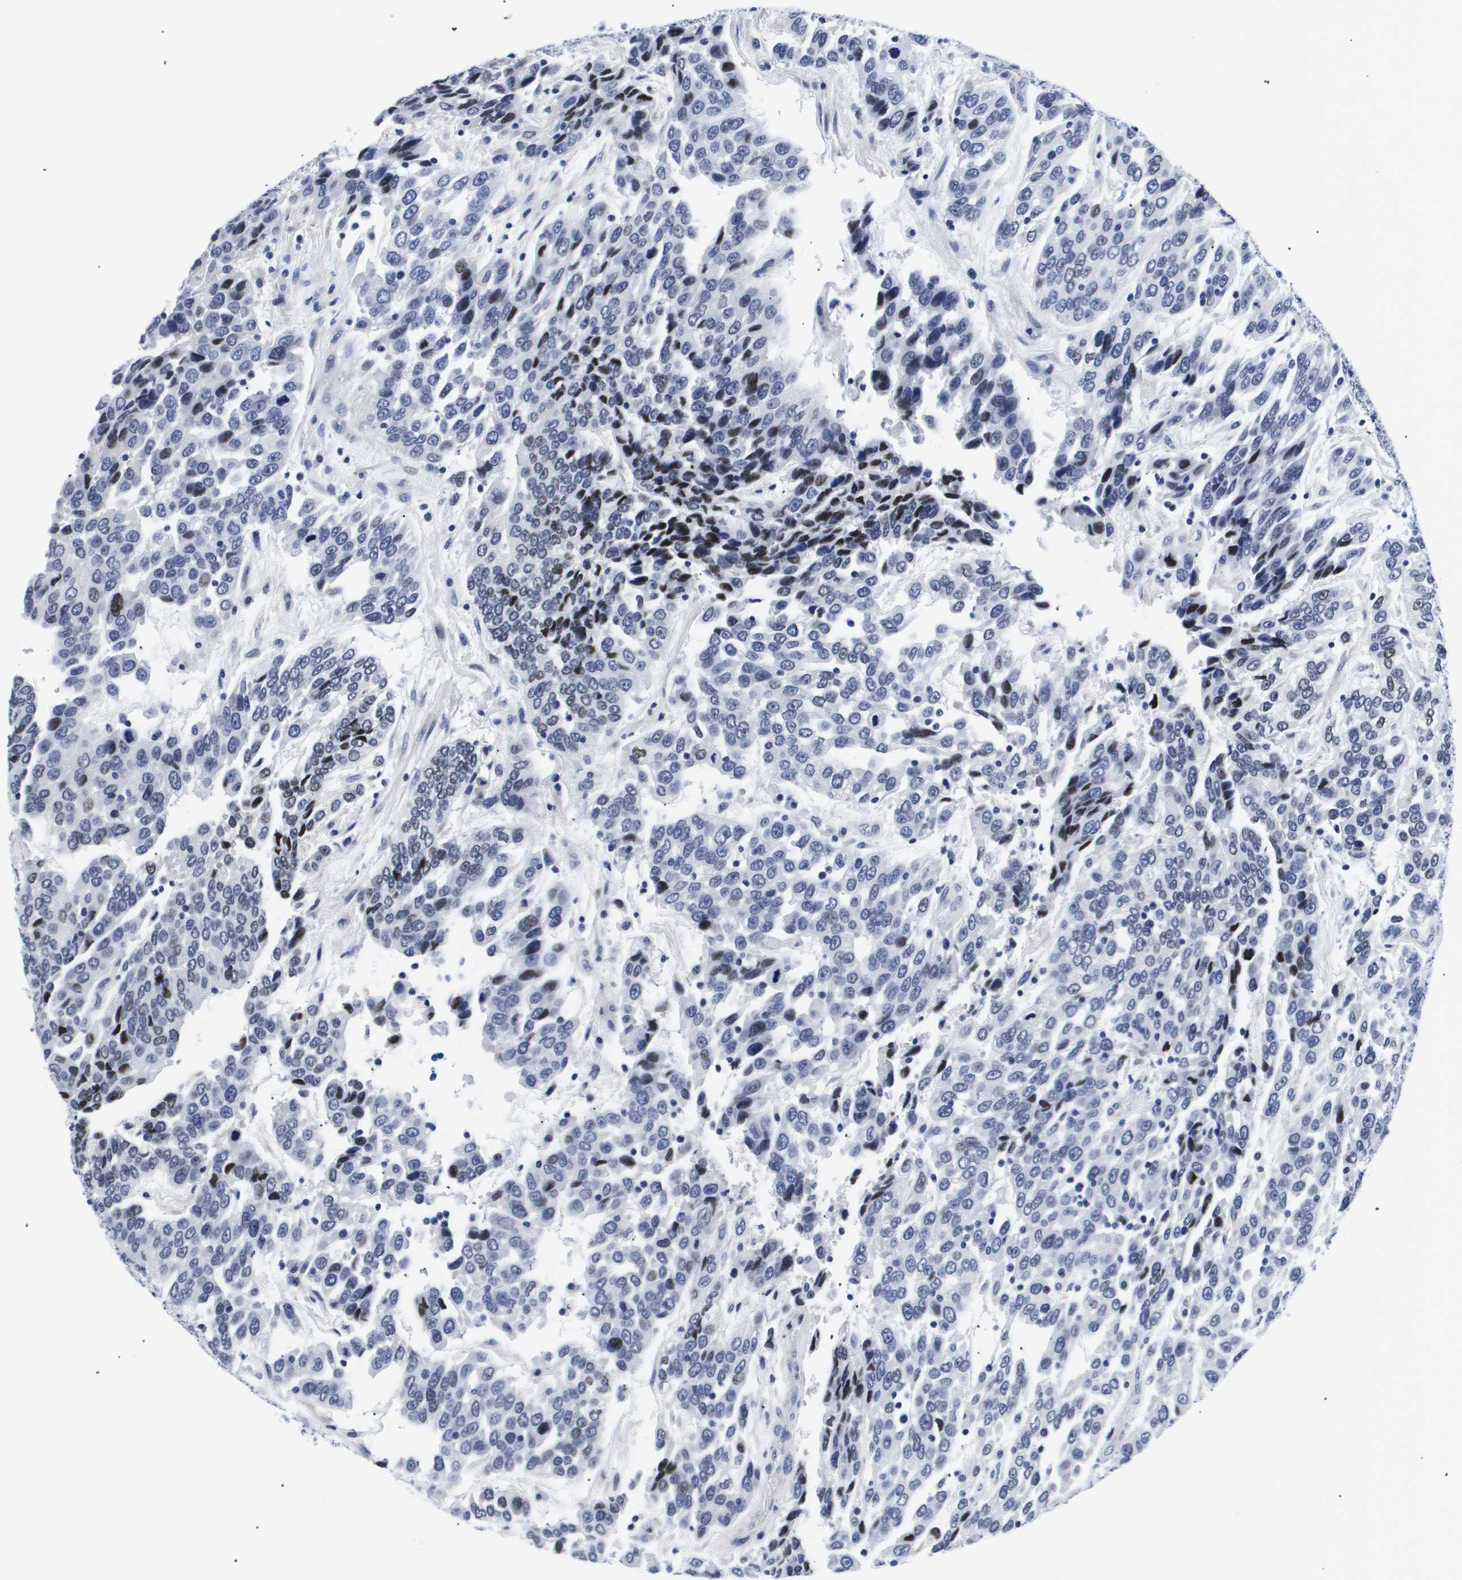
{"staining": {"intensity": "weak", "quantity": "<25%", "location": "nuclear"}, "tissue": "urothelial cancer", "cell_type": "Tumor cells", "image_type": "cancer", "snomed": [{"axis": "morphology", "description": "Urothelial carcinoma, High grade"}, {"axis": "topography", "description": "Urinary bladder"}], "caption": "Immunohistochemistry photomicrograph of neoplastic tissue: human high-grade urothelial carcinoma stained with DAB demonstrates no significant protein positivity in tumor cells.", "gene": "SHD", "patient": {"sex": "female", "age": 80}}